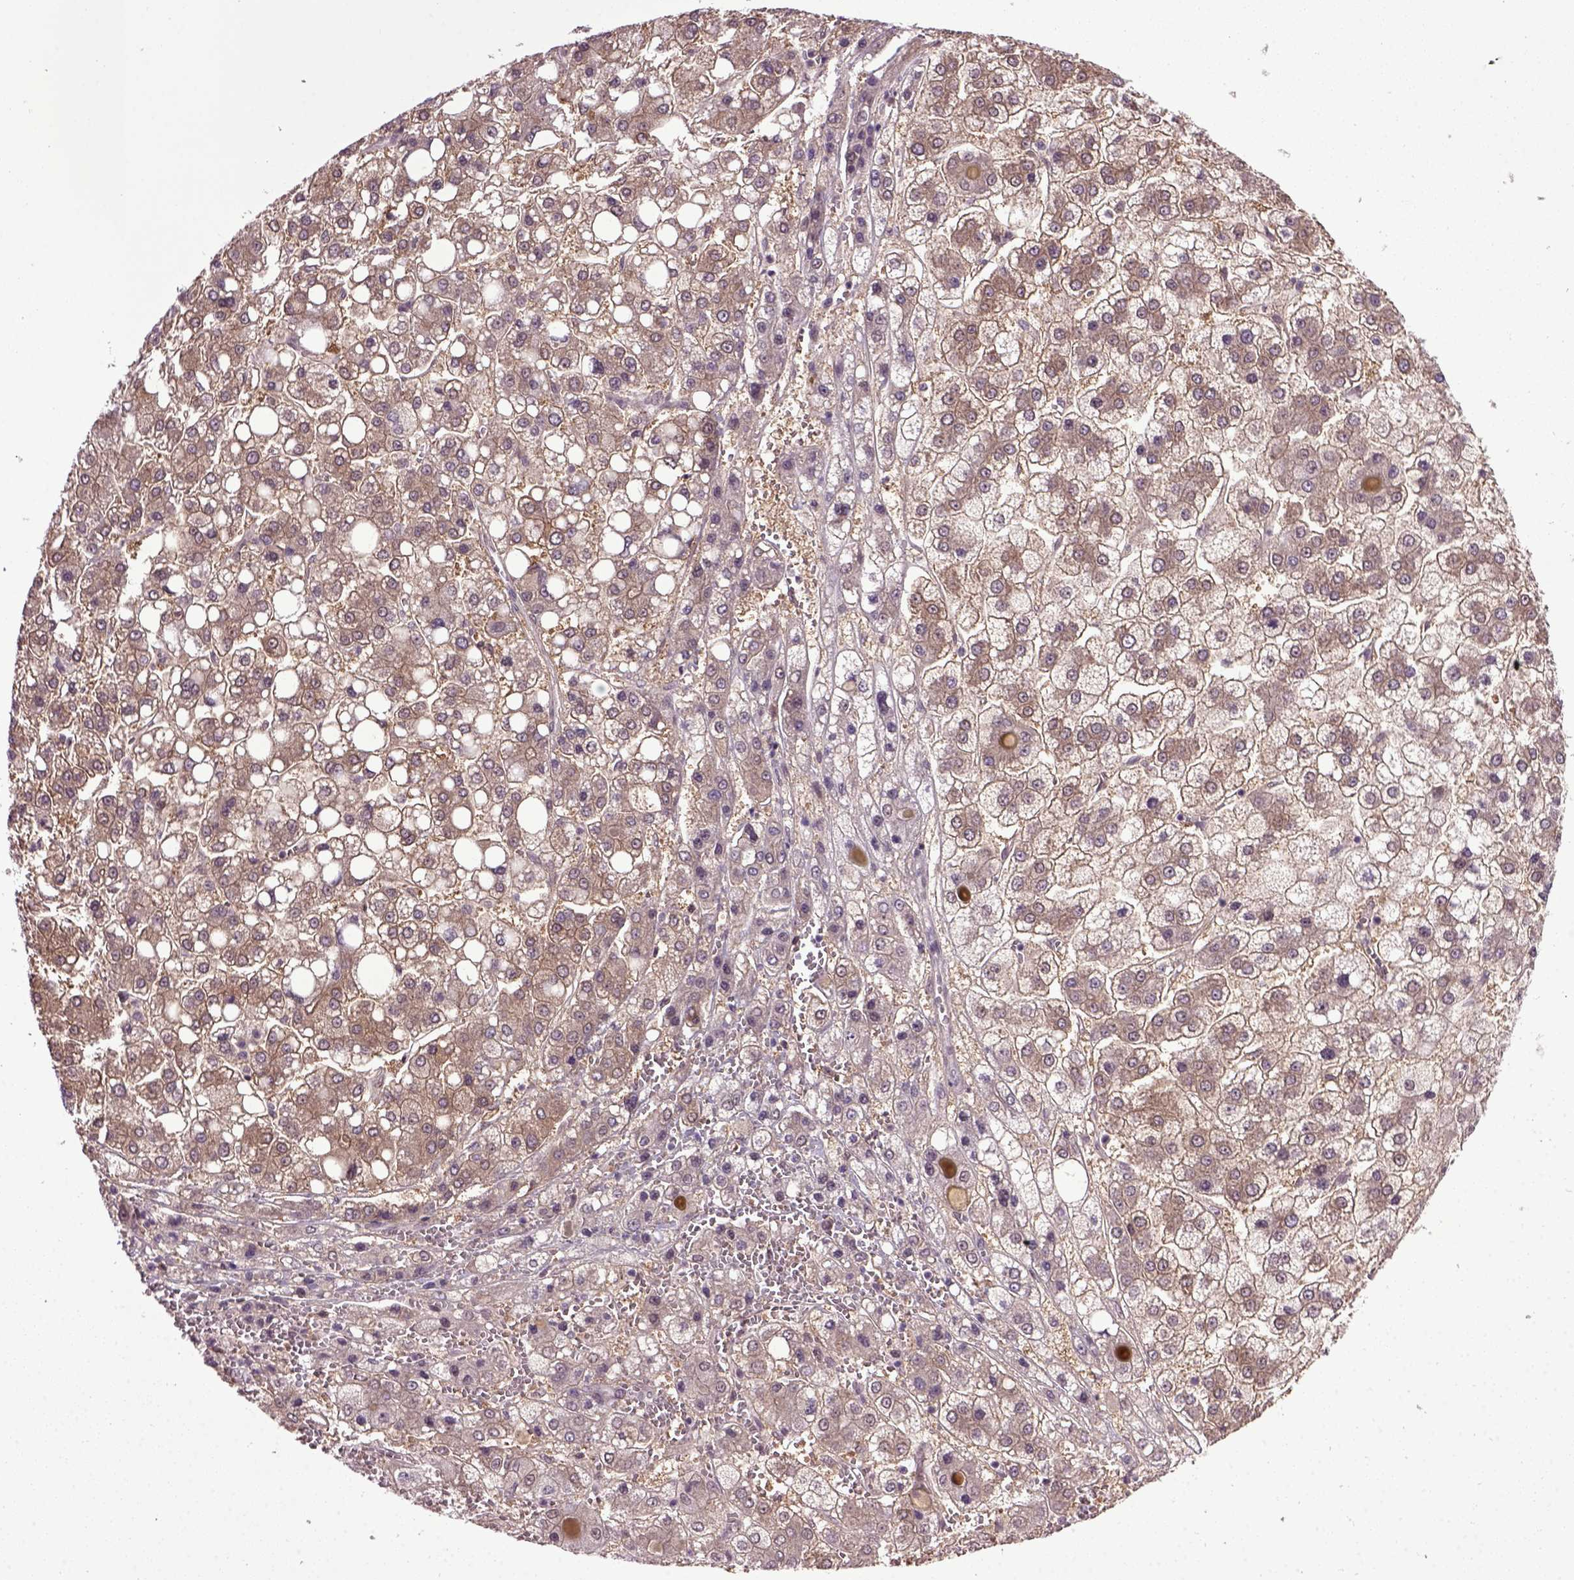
{"staining": {"intensity": "moderate", "quantity": ">75%", "location": "cytoplasmic/membranous"}, "tissue": "liver cancer", "cell_type": "Tumor cells", "image_type": "cancer", "snomed": [{"axis": "morphology", "description": "Carcinoma, Hepatocellular, NOS"}, {"axis": "topography", "description": "Liver"}], "caption": "Immunohistochemical staining of human hepatocellular carcinoma (liver) demonstrates medium levels of moderate cytoplasmic/membranous protein expression in about >75% of tumor cells.", "gene": "RAB43", "patient": {"sex": "male", "age": 73}}